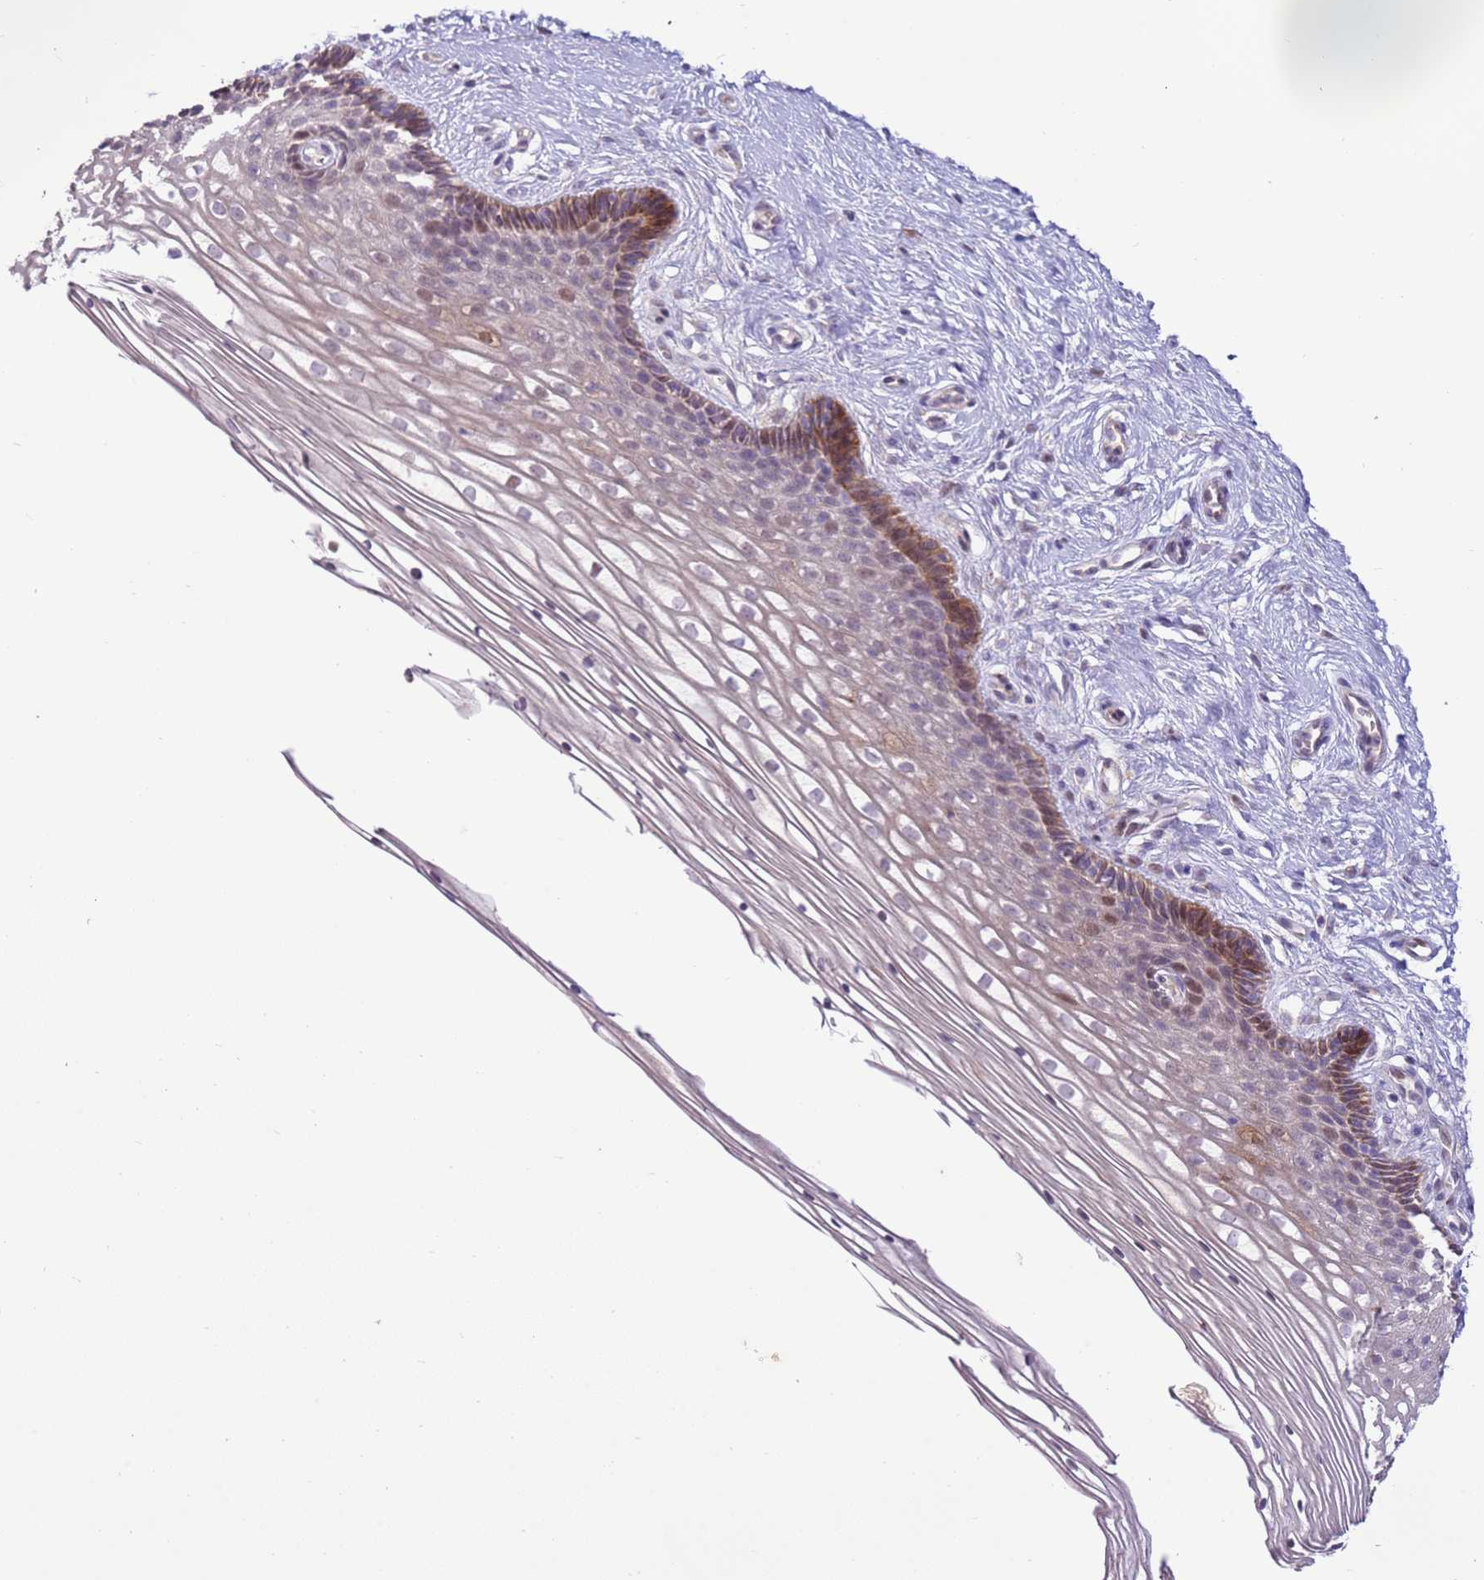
{"staining": {"intensity": "weak", "quantity": "25%-75%", "location": "cytoplasmic/membranous"}, "tissue": "cervix", "cell_type": "Glandular cells", "image_type": "normal", "snomed": [{"axis": "morphology", "description": "Normal tissue, NOS"}, {"axis": "topography", "description": "Cervix"}], "caption": "Immunohistochemical staining of normal cervix demonstrates 25%-75% levels of weak cytoplasmic/membranous protein expression in approximately 25%-75% of glandular cells. (Brightfield microscopy of DAB IHC at high magnification).", "gene": "LGI4", "patient": {"sex": "female", "age": 33}}